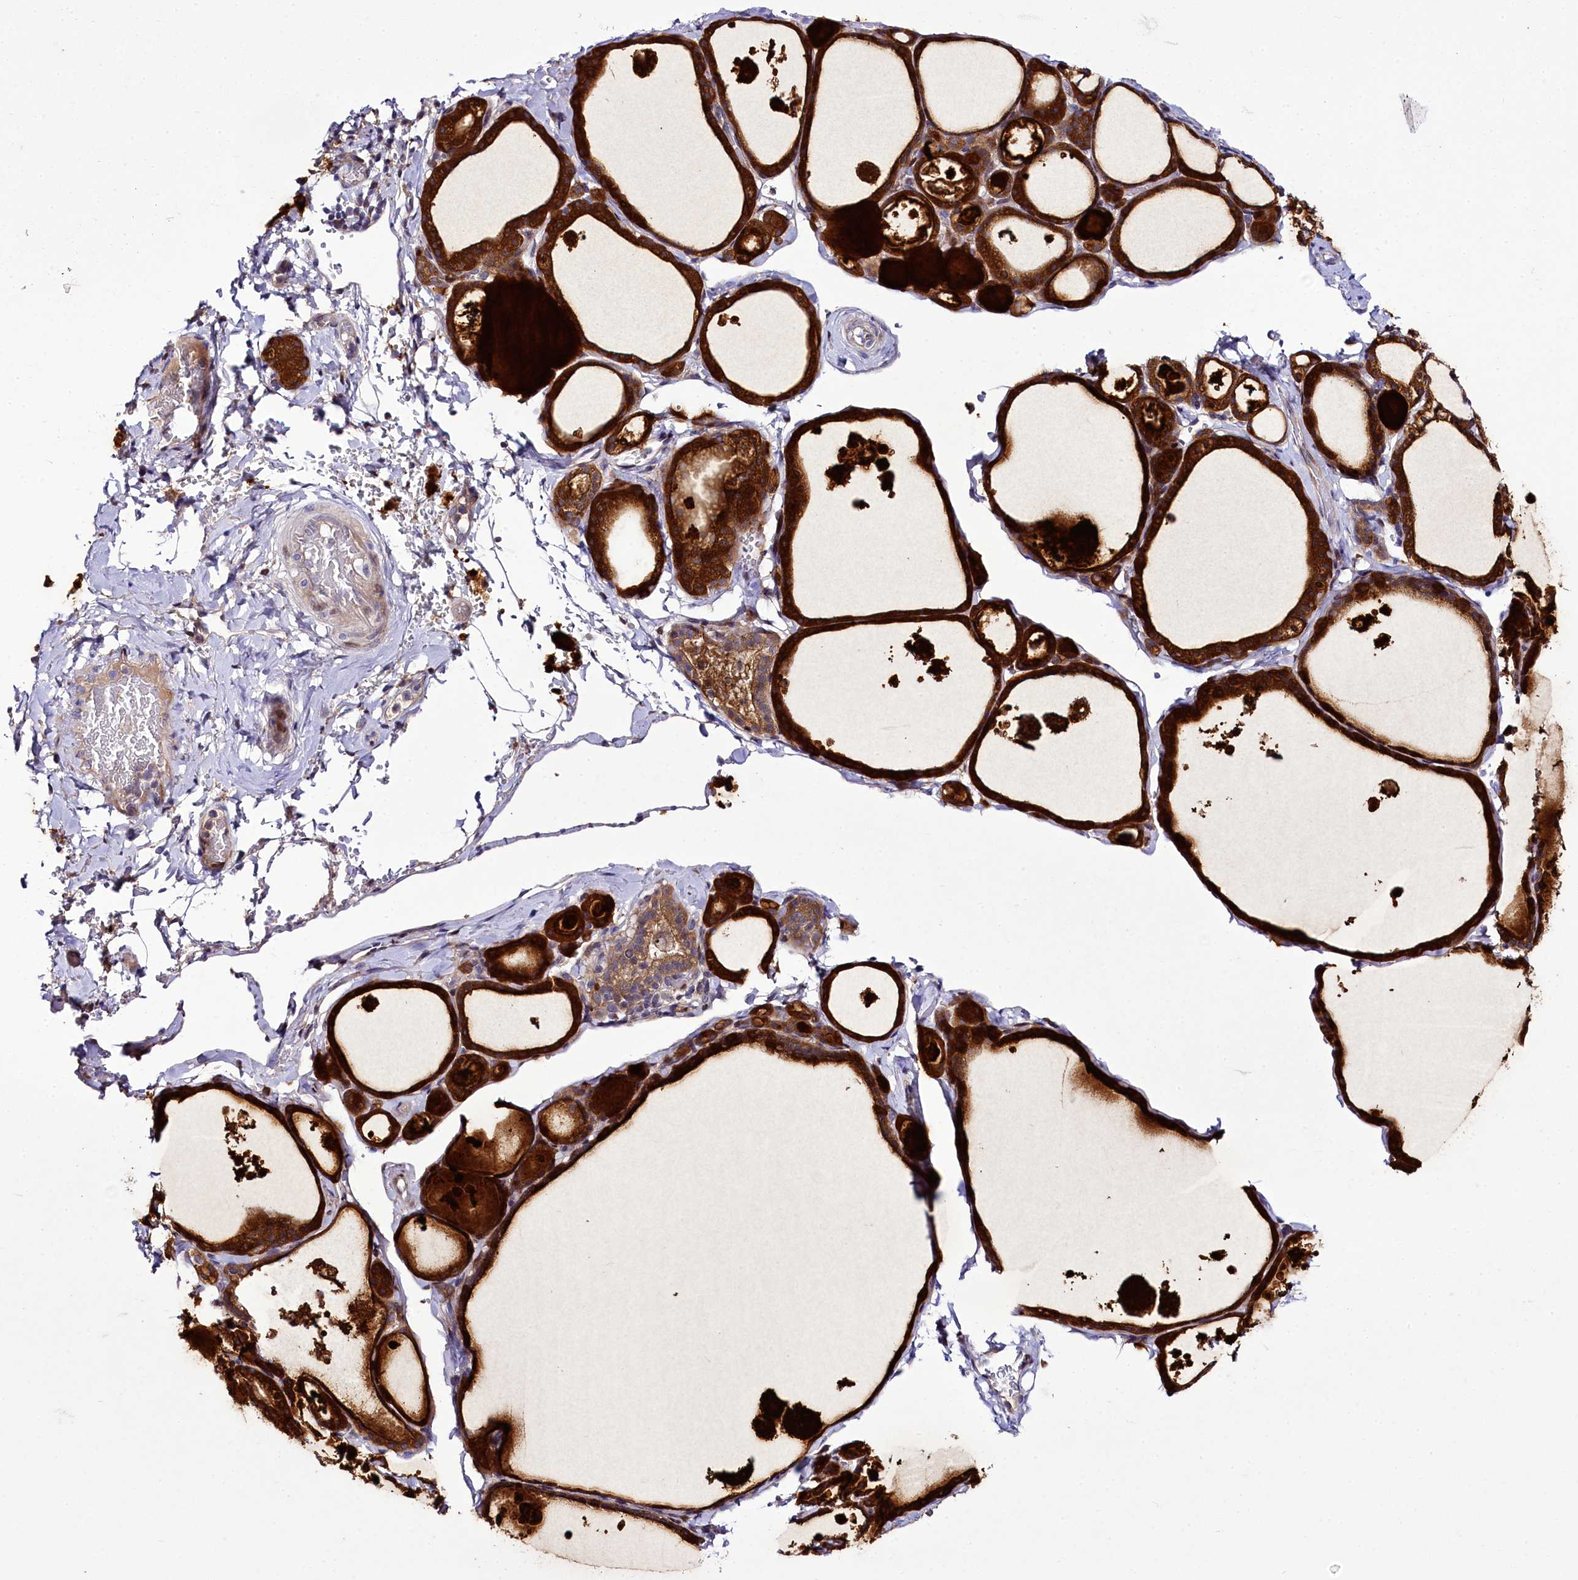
{"staining": {"intensity": "strong", "quantity": ">75%", "location": "cytoplasmic/membranous"}, "tissue": "thyroid gland", "cell_type": "Glandular cells", "image_type": "normal", "snomed": [{"axis": "morphology", "description": "Normal tissue, NOS"}, {"axis": "topography", "description": "Thyroid gland"}], "caption": "Glandular cells exhibit strong cytoplasmic/membranous expression in approximately >75% of cells in unremarkable thyroid gland.", "gene": "ZC3H12C", "patient": {"sex": "male", "age": 56}}